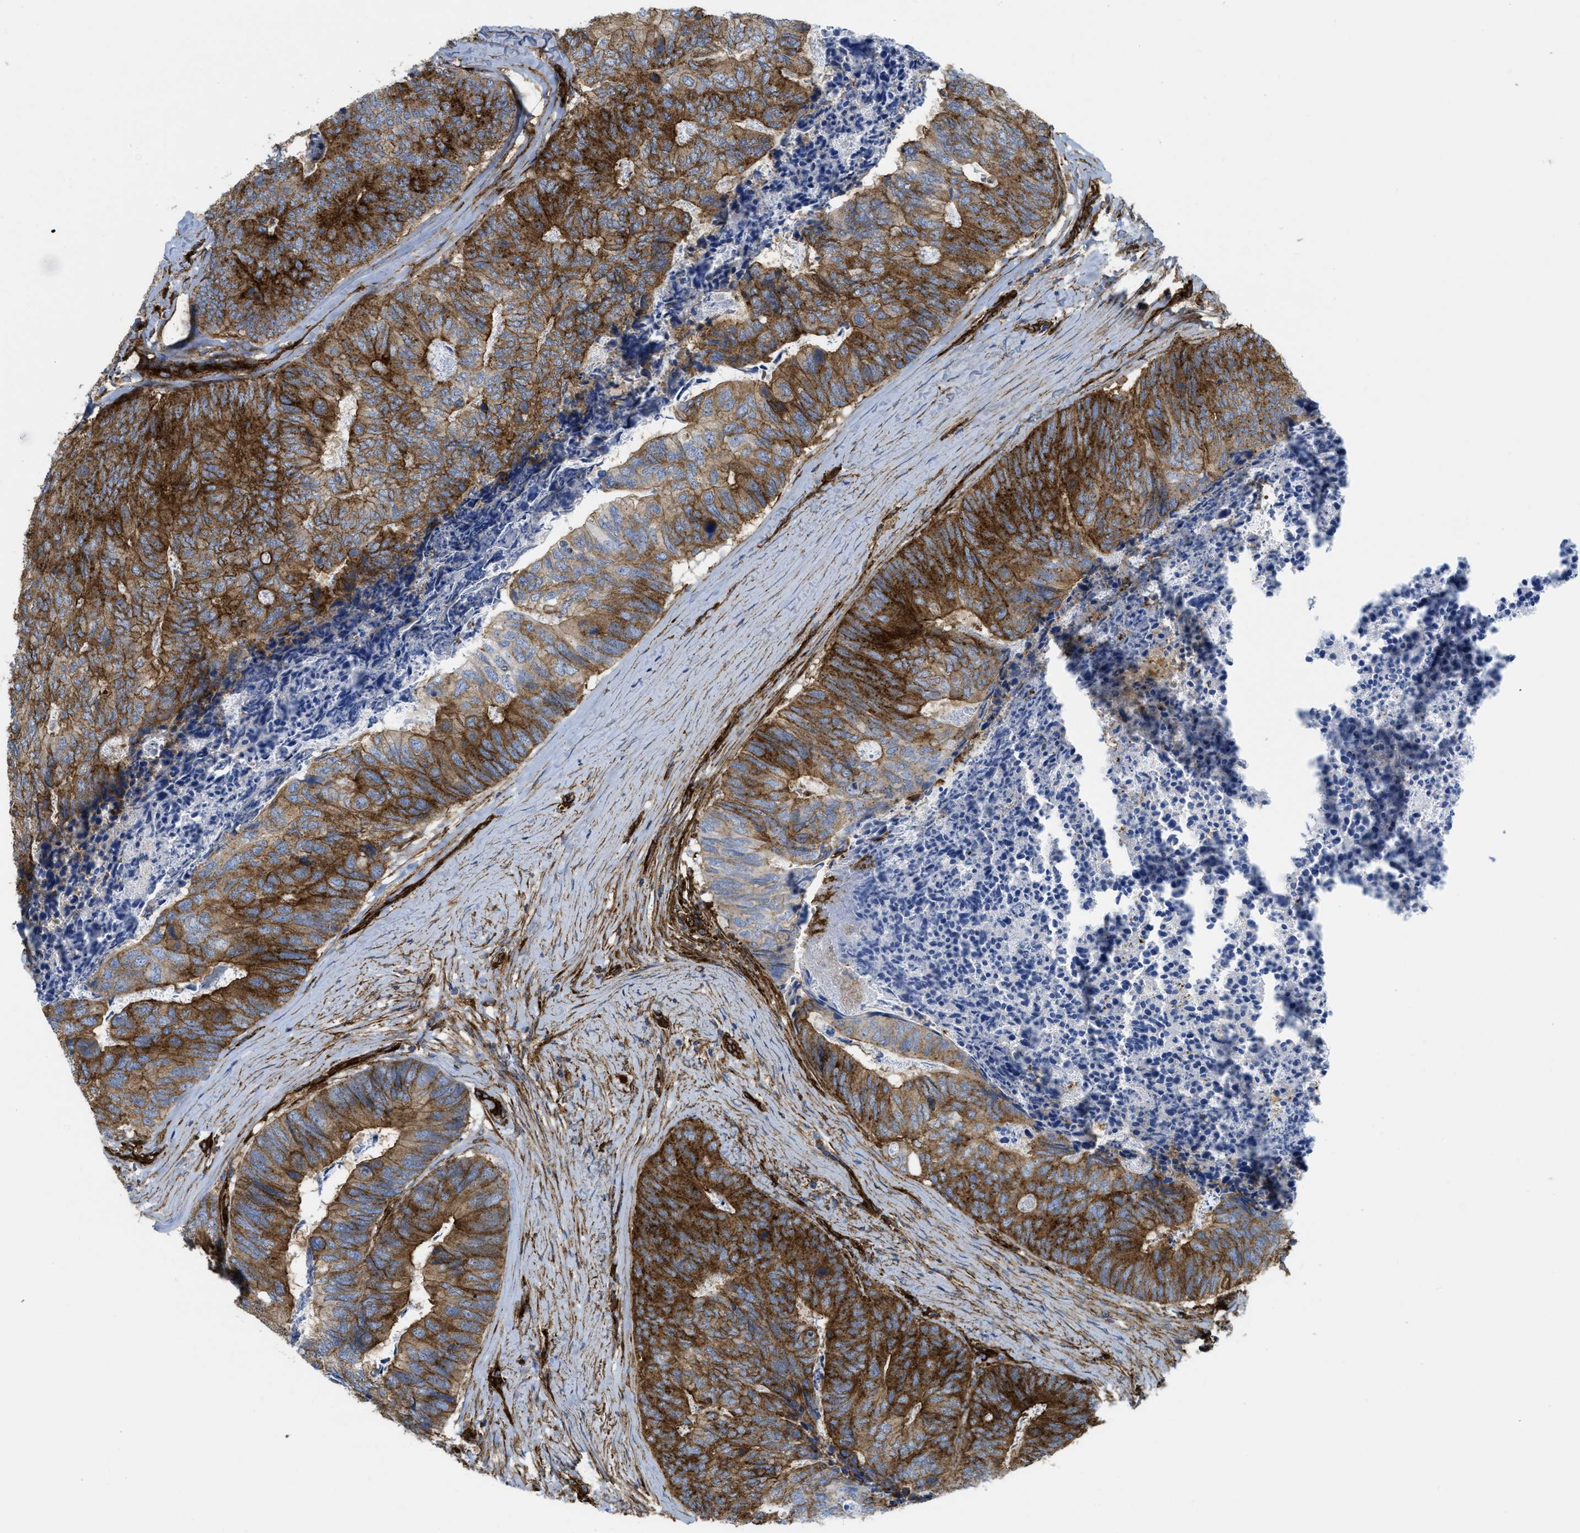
{"staining": {"intensity": "moderate", "quantity": ">75%", "location": "cytoplasmic/membranous"}, "tissue": "colorectal cancer", "cell_type": "Tumor cells", "image_type": "cancer", "snomed": [{"axis": "morphology", "description": "Adenocarcinoma, NOS"}, {"axis": "topography", "description": "Colon"}], "caption": "High-power microscopy captured an immunohistochemistry (IHC) photomicrograph of adenocarcinoma (colorectal), revealing moderate cytoplasmic/membranous positivity in about >75% of tumor cells.", "gene": "HIP1", "patient": {"sex": "female", "age": 67}}